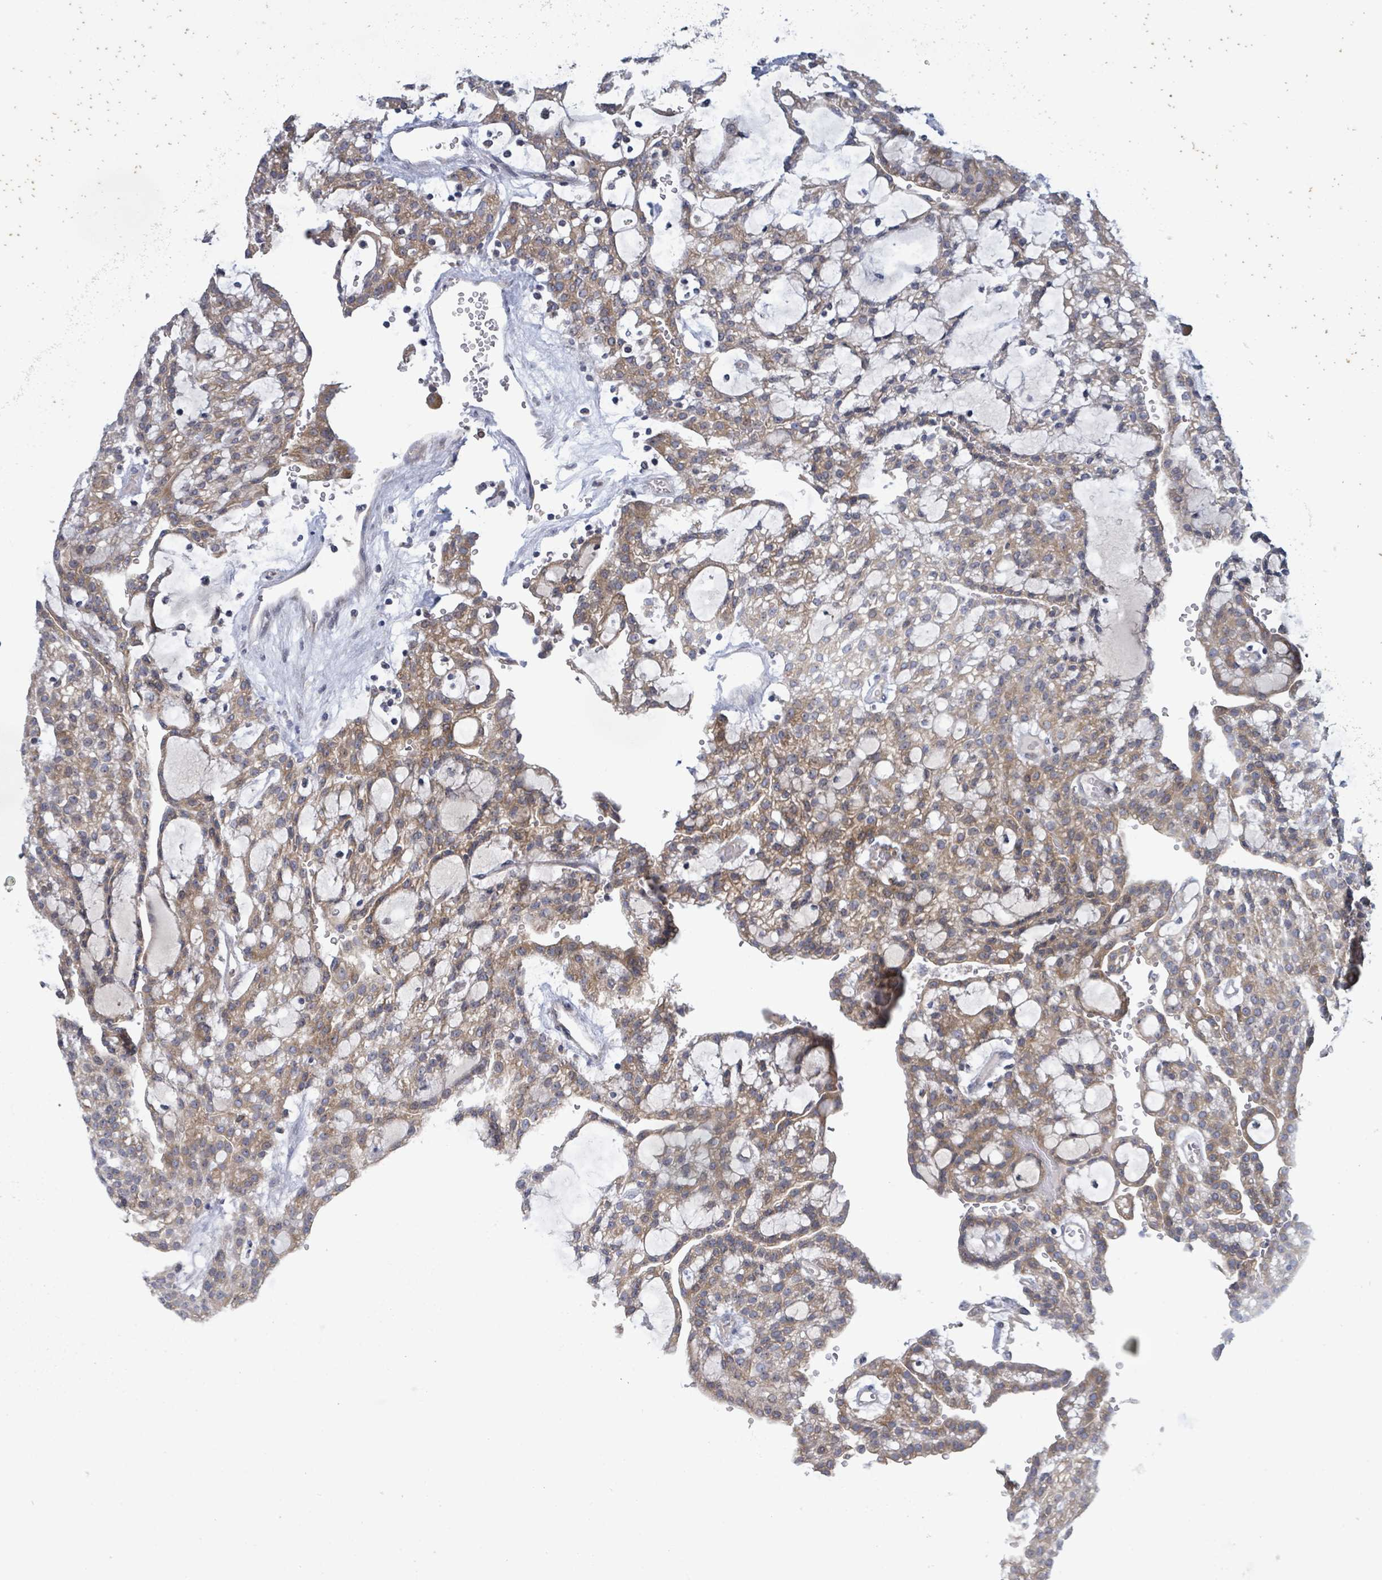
{"staining": {"intensity": "moderate", "quantity": "25%-75%", "location": "cytoplasmic/membranous"}, "tissue": "renal cancer", "cell_type": "Tumor cells", "image_type": "cancer", "snomed": [{"axis": "morphology", "description": "Adenocarcinoma, NOS"}, {"axis": "topography", "description": "Kidney"}], "caption": "An IHC micrograph of neoplastic tissue is shown. Protein staining in brown labels moderate cytoplasmic/membranous positivity in renal cancer within tumor cells.", "gene": "ATP13A1", "patient": {"sex": "male", "age": 63}}